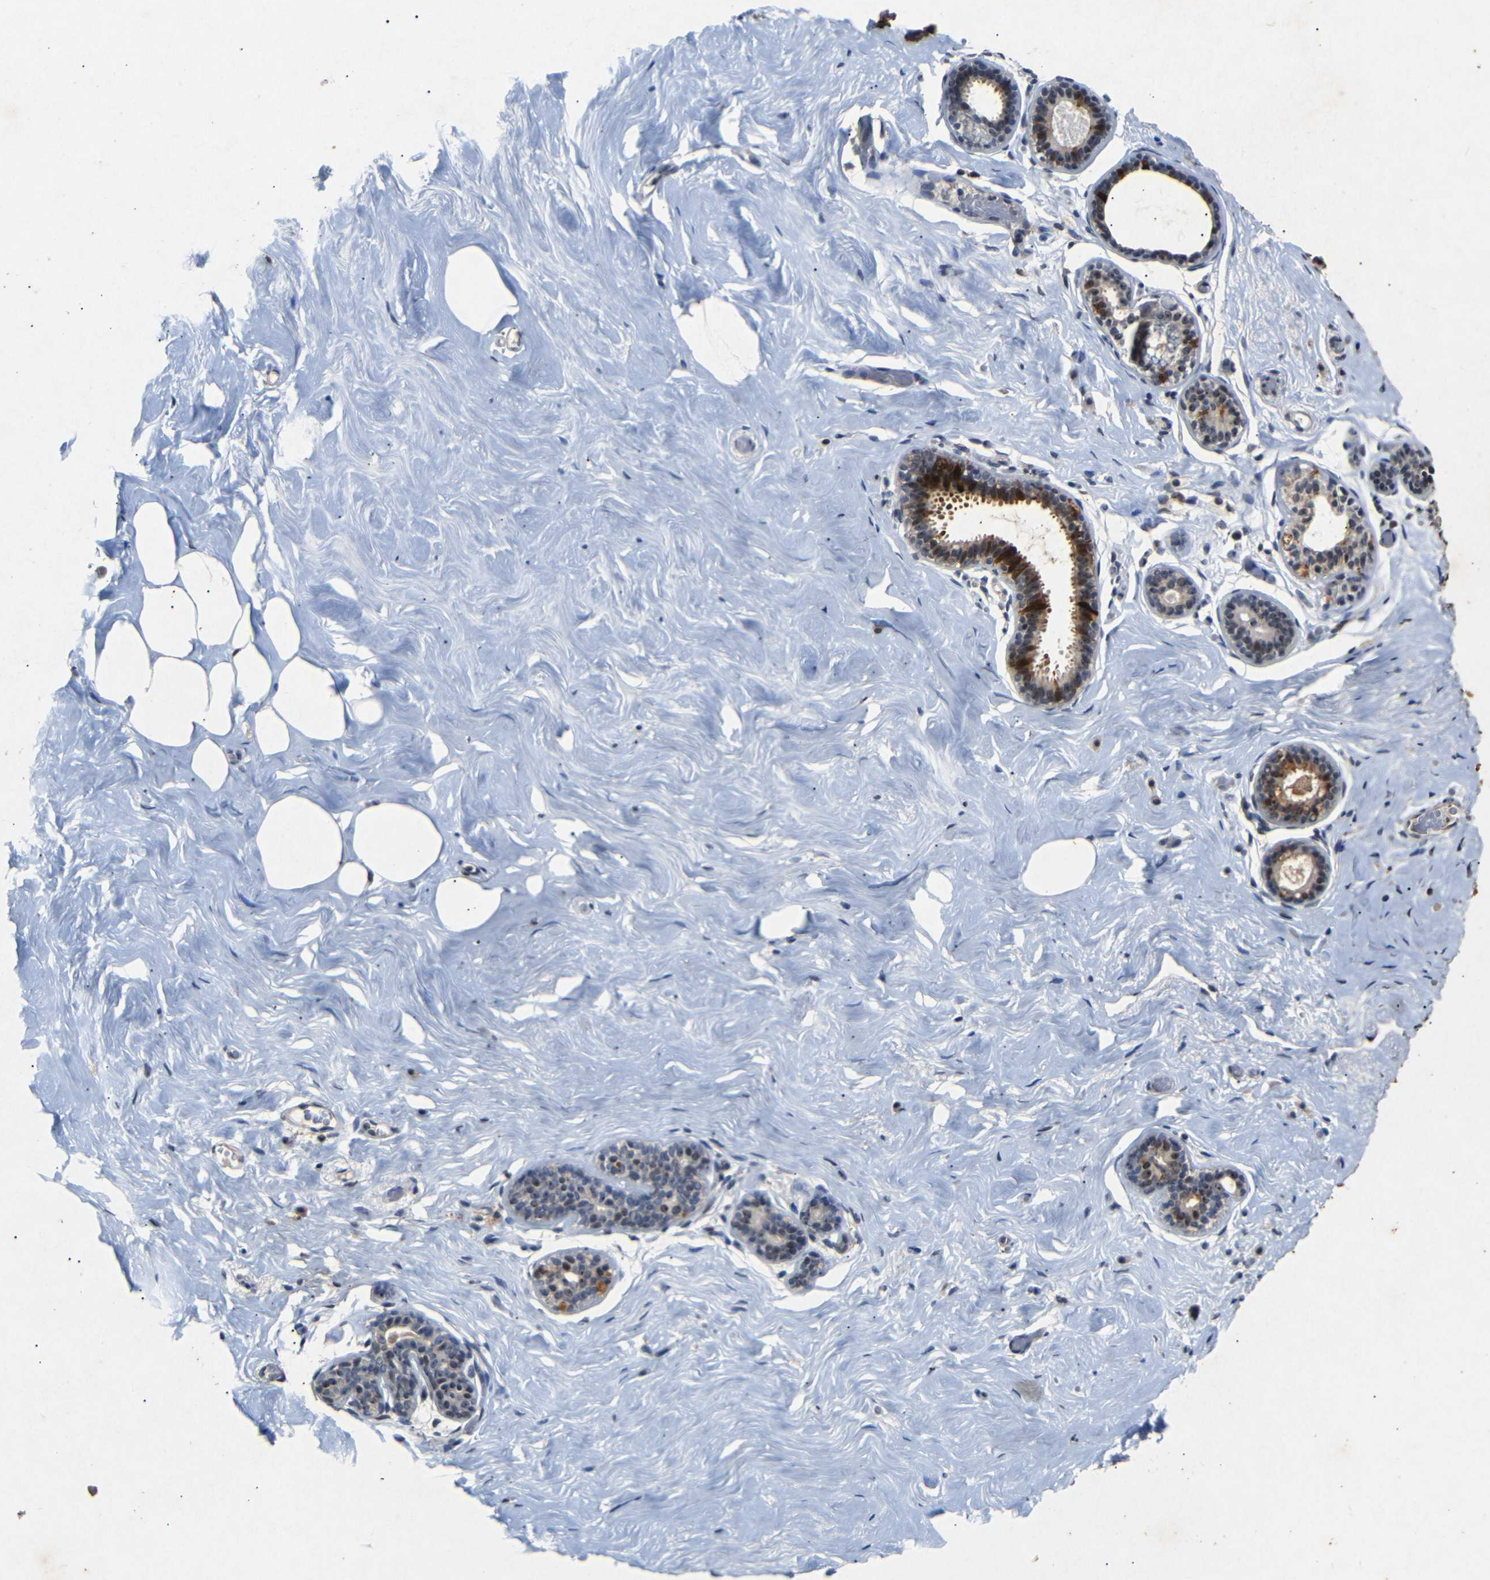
{"staining": {"intensity": "negative", "quantity": "none", "location": "none"}, "tissue": "breast", "cell_type": "Adipocytes", "image_type": "normal", "snomed": [{"axis": "morphology", "description": "Normal tissue, NOS"}, {"axis": "topography", "description": "Breast"}], "caption": "Immunohistochemistry histopathology image of benign human breast stained for a protein (brown), which displays no staining in adipocytes.", "gene": "PARN", "patient": {"sex": "female", "age": 75}}